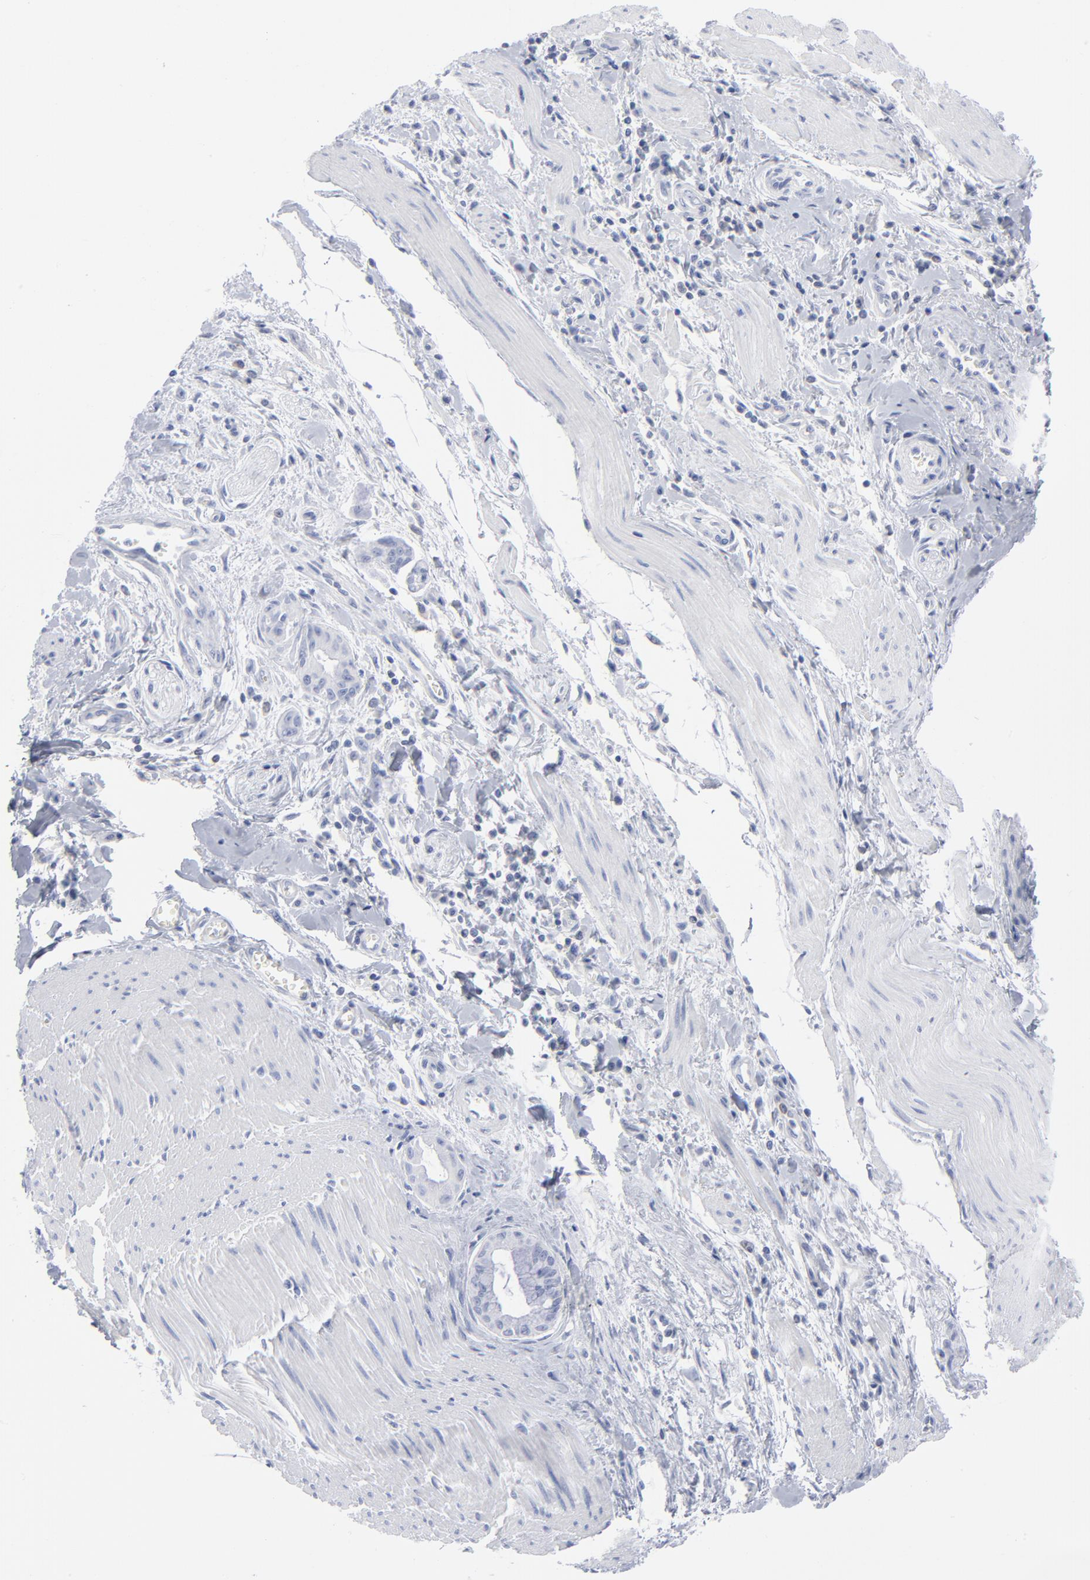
{"staining": {"intensity": "negative", "quantity": "none", "location": "none"}, "tissue": "pancreatic cancer", "cell_type": "Tumor cells", "image_type": "cancer", "snomed": [{"axis": "morphology", "description": "Adenocarcinoma, NOS"}, {"axis": "topography", "description": "Pancreas"}], "caption": "A photomicrograph of pancreatic adenocarcinoma stained for a protein displays no brown staining in tumor cells.", "gene": "P2RY8", "patient": {"sex": "male", "age": 59}}